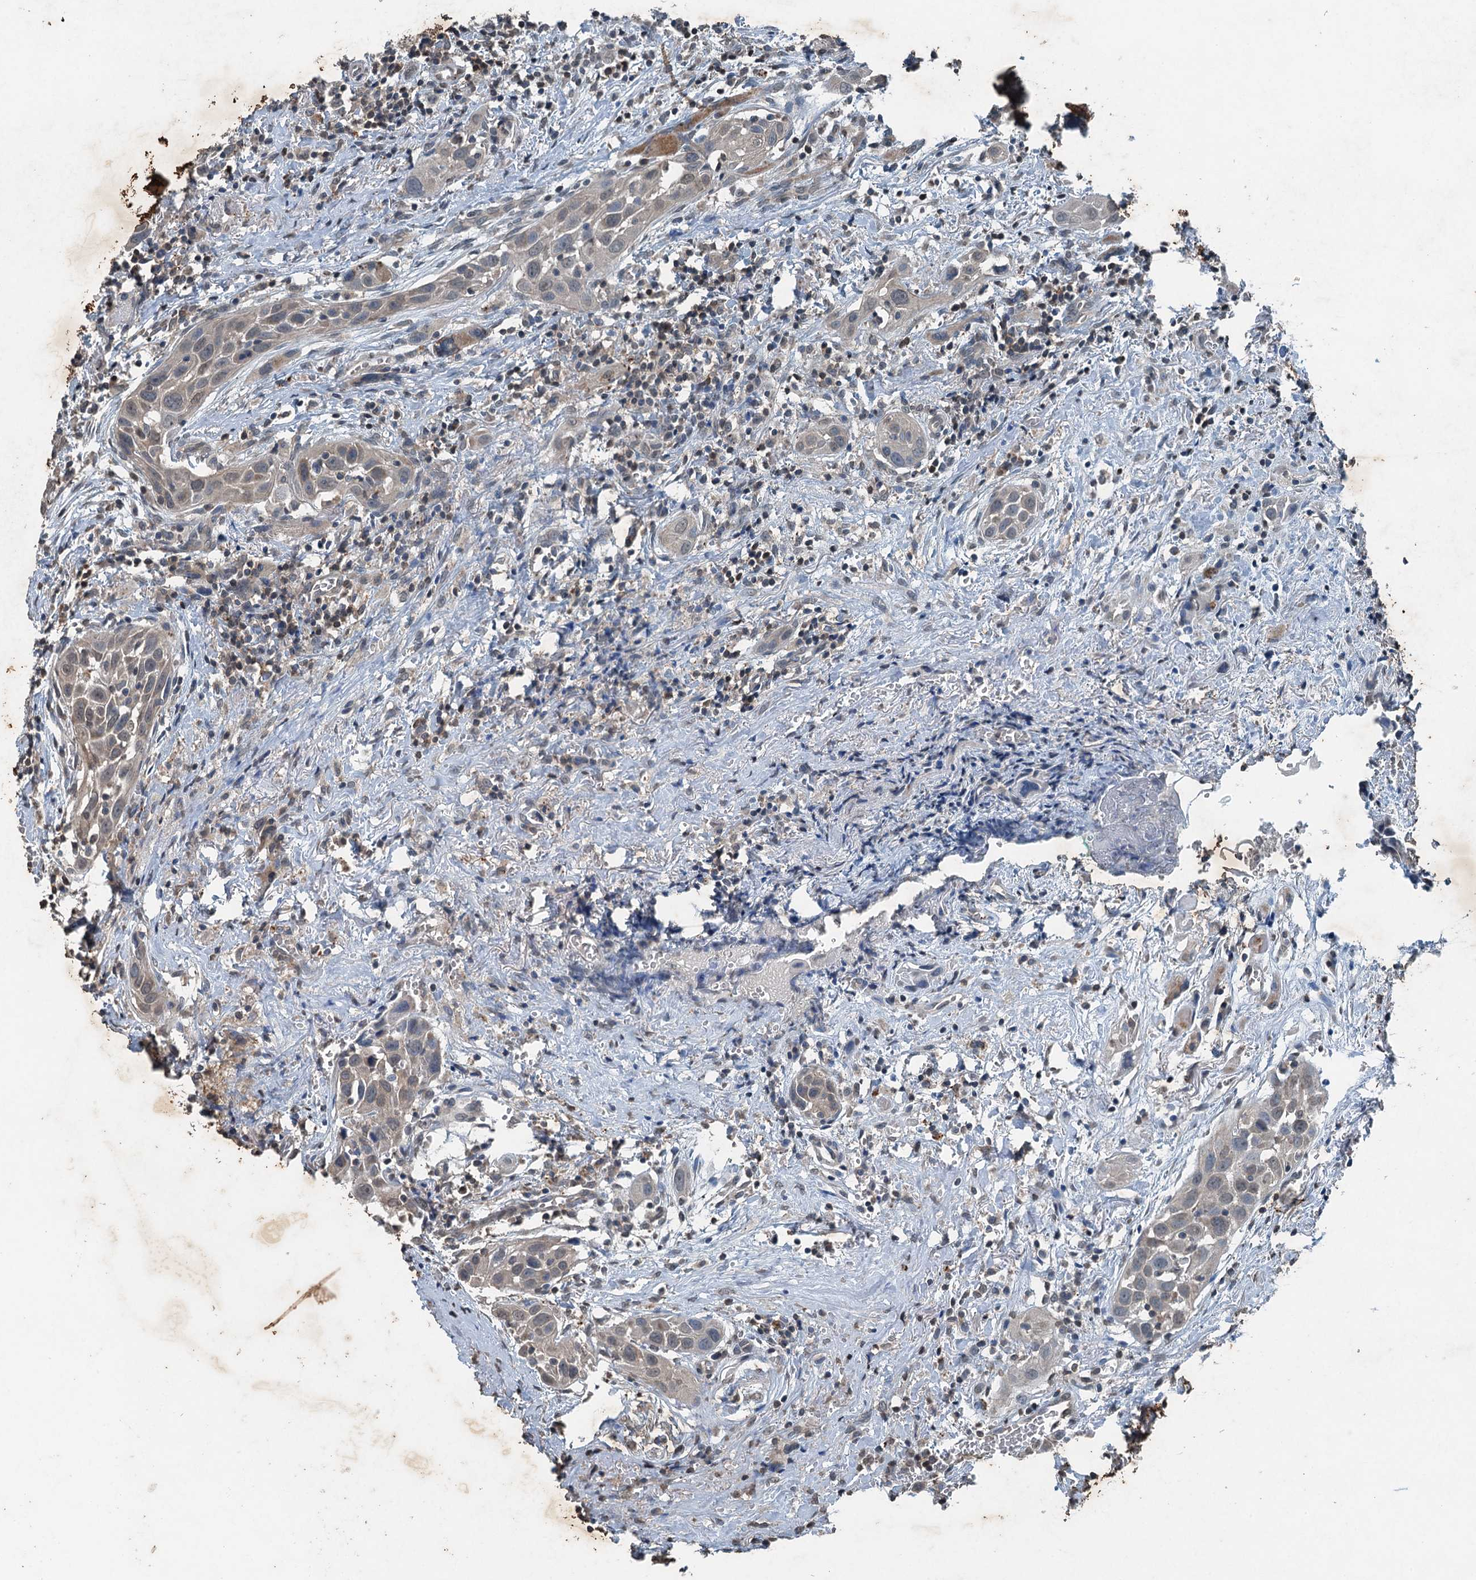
{"staining": {"intensity": "negative", "quantity": "none", "location": "none"}, "tissue": "head and neck cancer", "cell_type": "Tumor cells", "image_type": "cancer", "snomed": [{"axis": "morphology", "description": "Squamous cell carcinoma, NOS"}, {"axis": "topography", "description": "Oral tissue"}, {"axis": "topography", "description": "Head-Neck"}], "caption": "The IHC micrograph has no significant expression in tumor cells of head and neck cancer (squamous cell carcinoma) tissue. (DAB IHC with hematoxylin counter stain).", "gene": "TCTN1", "patient": {"sex": "female", "age": 50}}